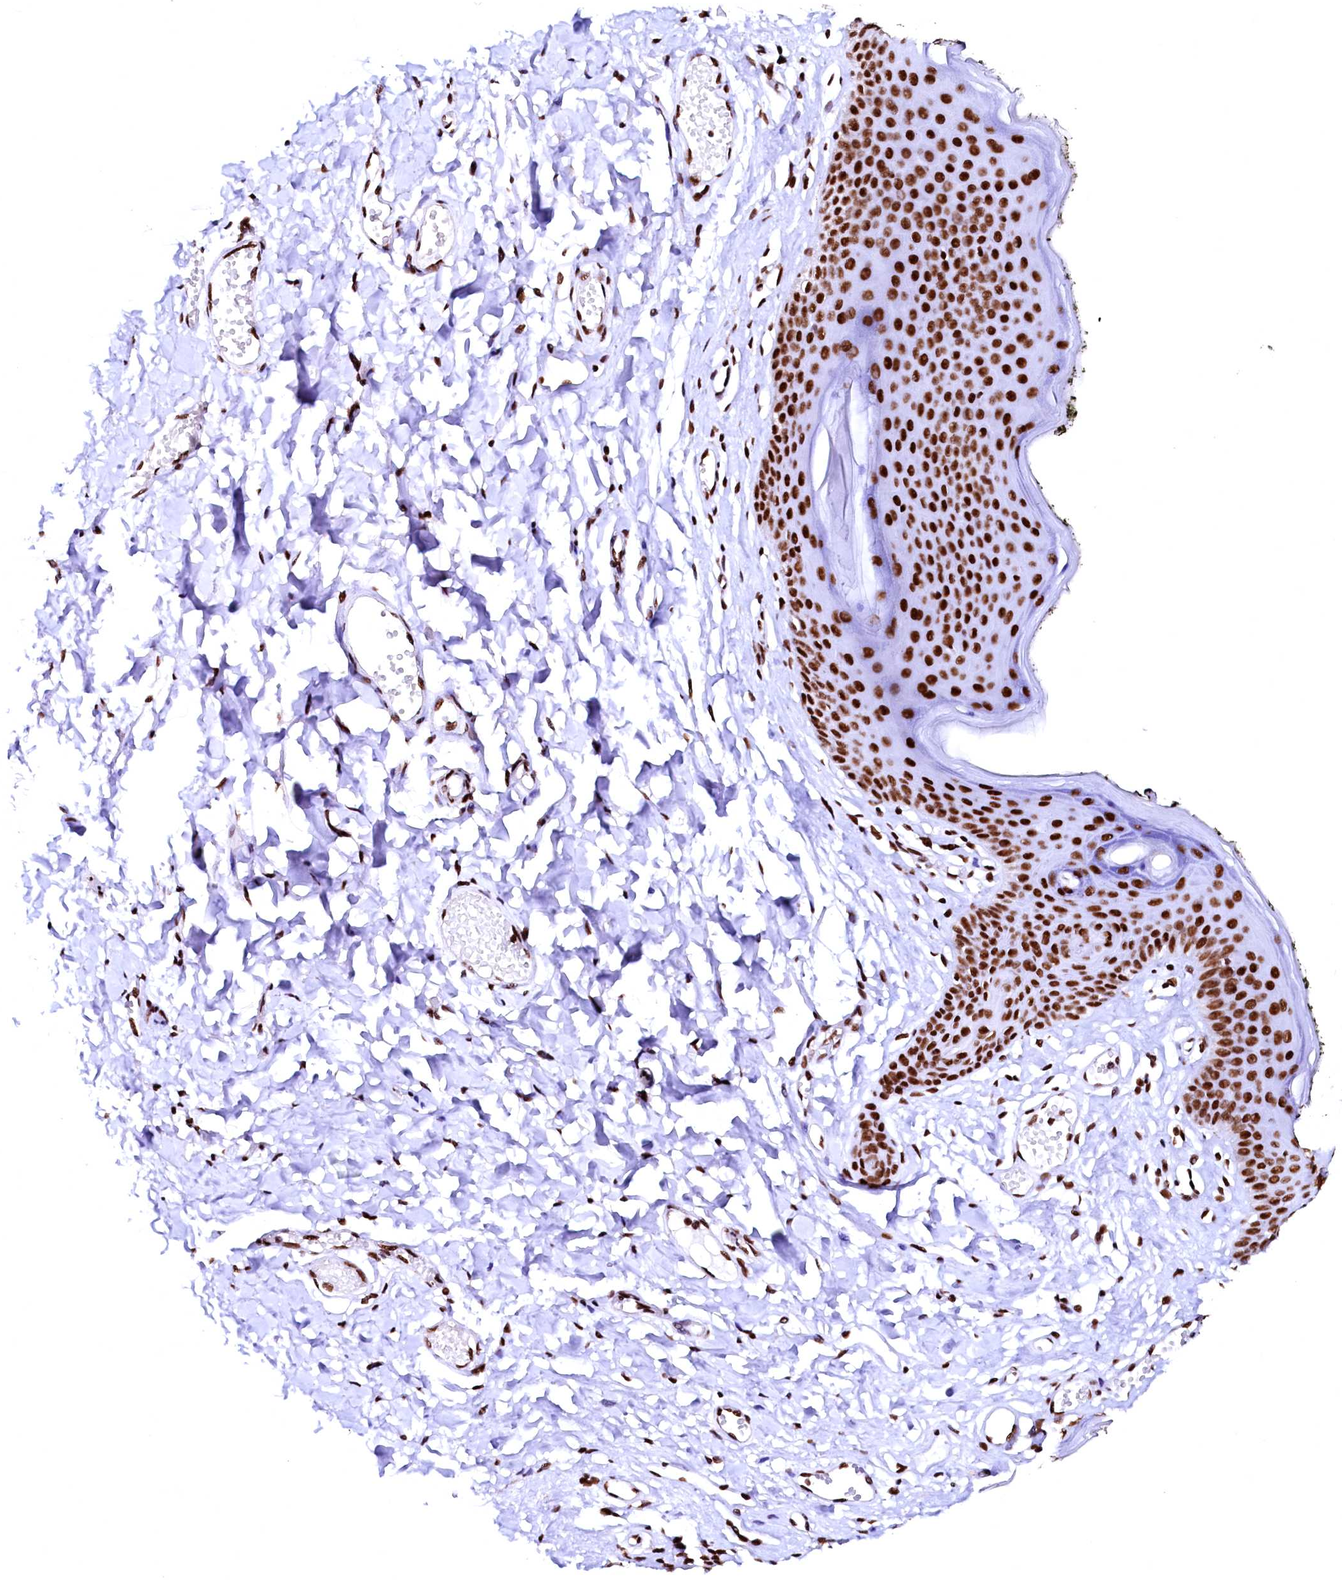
{"staining": {"intensity": "strong", "quantity": ">75%", "location": "nuclear"}, "tissue": "skin", "cell_type": "Epidermal cells", "image_type": "normal", "snomed": [{"axis": "morphology", "description": "Normal tissue, NOS"}, {"axis": "morphology", "description": "Inflammation, NOS"}, {"axis": "topography", "description": "Vulva"}], "caption": "Skin stained with IHC shows strong nuclear positivity in approximately >75% of epidermal cells. (Brightfield microscopy of DAB IHC at high magnification).", "gene": "CPSF6", "patient": {"sex": "female", "age": 84}}